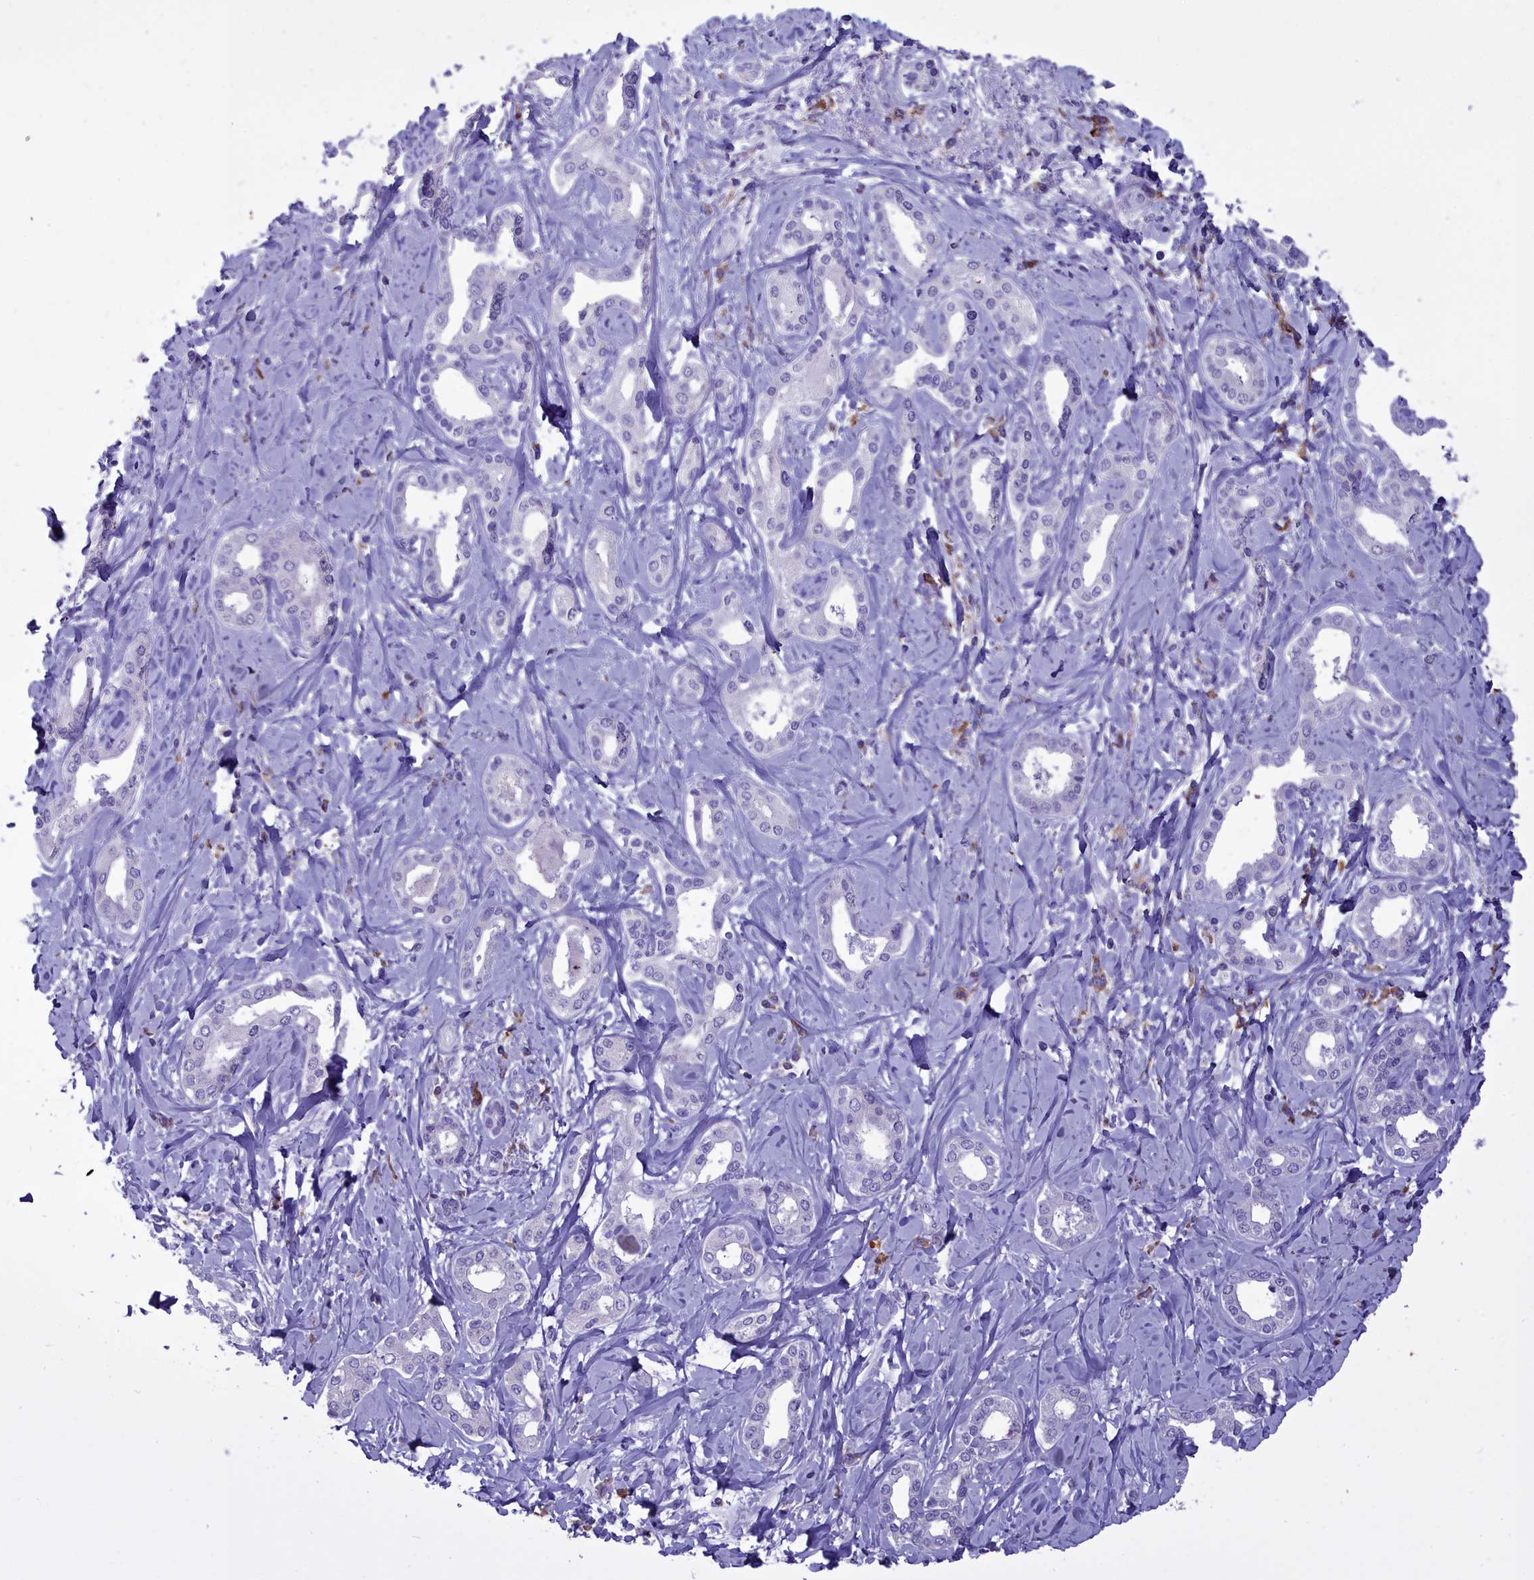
{"staining": {"intensity": "negative", "quantity": "none", "location": "none"}, "tissue": "liver cancer", "cell_type": "Tumor cells", "image_type": "cancer", "snomed": [{"axis": "morphology", "description": "Cholangiocarcinoma"}, {"axis": "topography", "description": "Liver"}], "caption": "The micrograph demonstrates no staining of tumor cells in liver cholangiocarcinoma.", "gene": "CD5", "patient": {"sex": "female", "age": 77}}